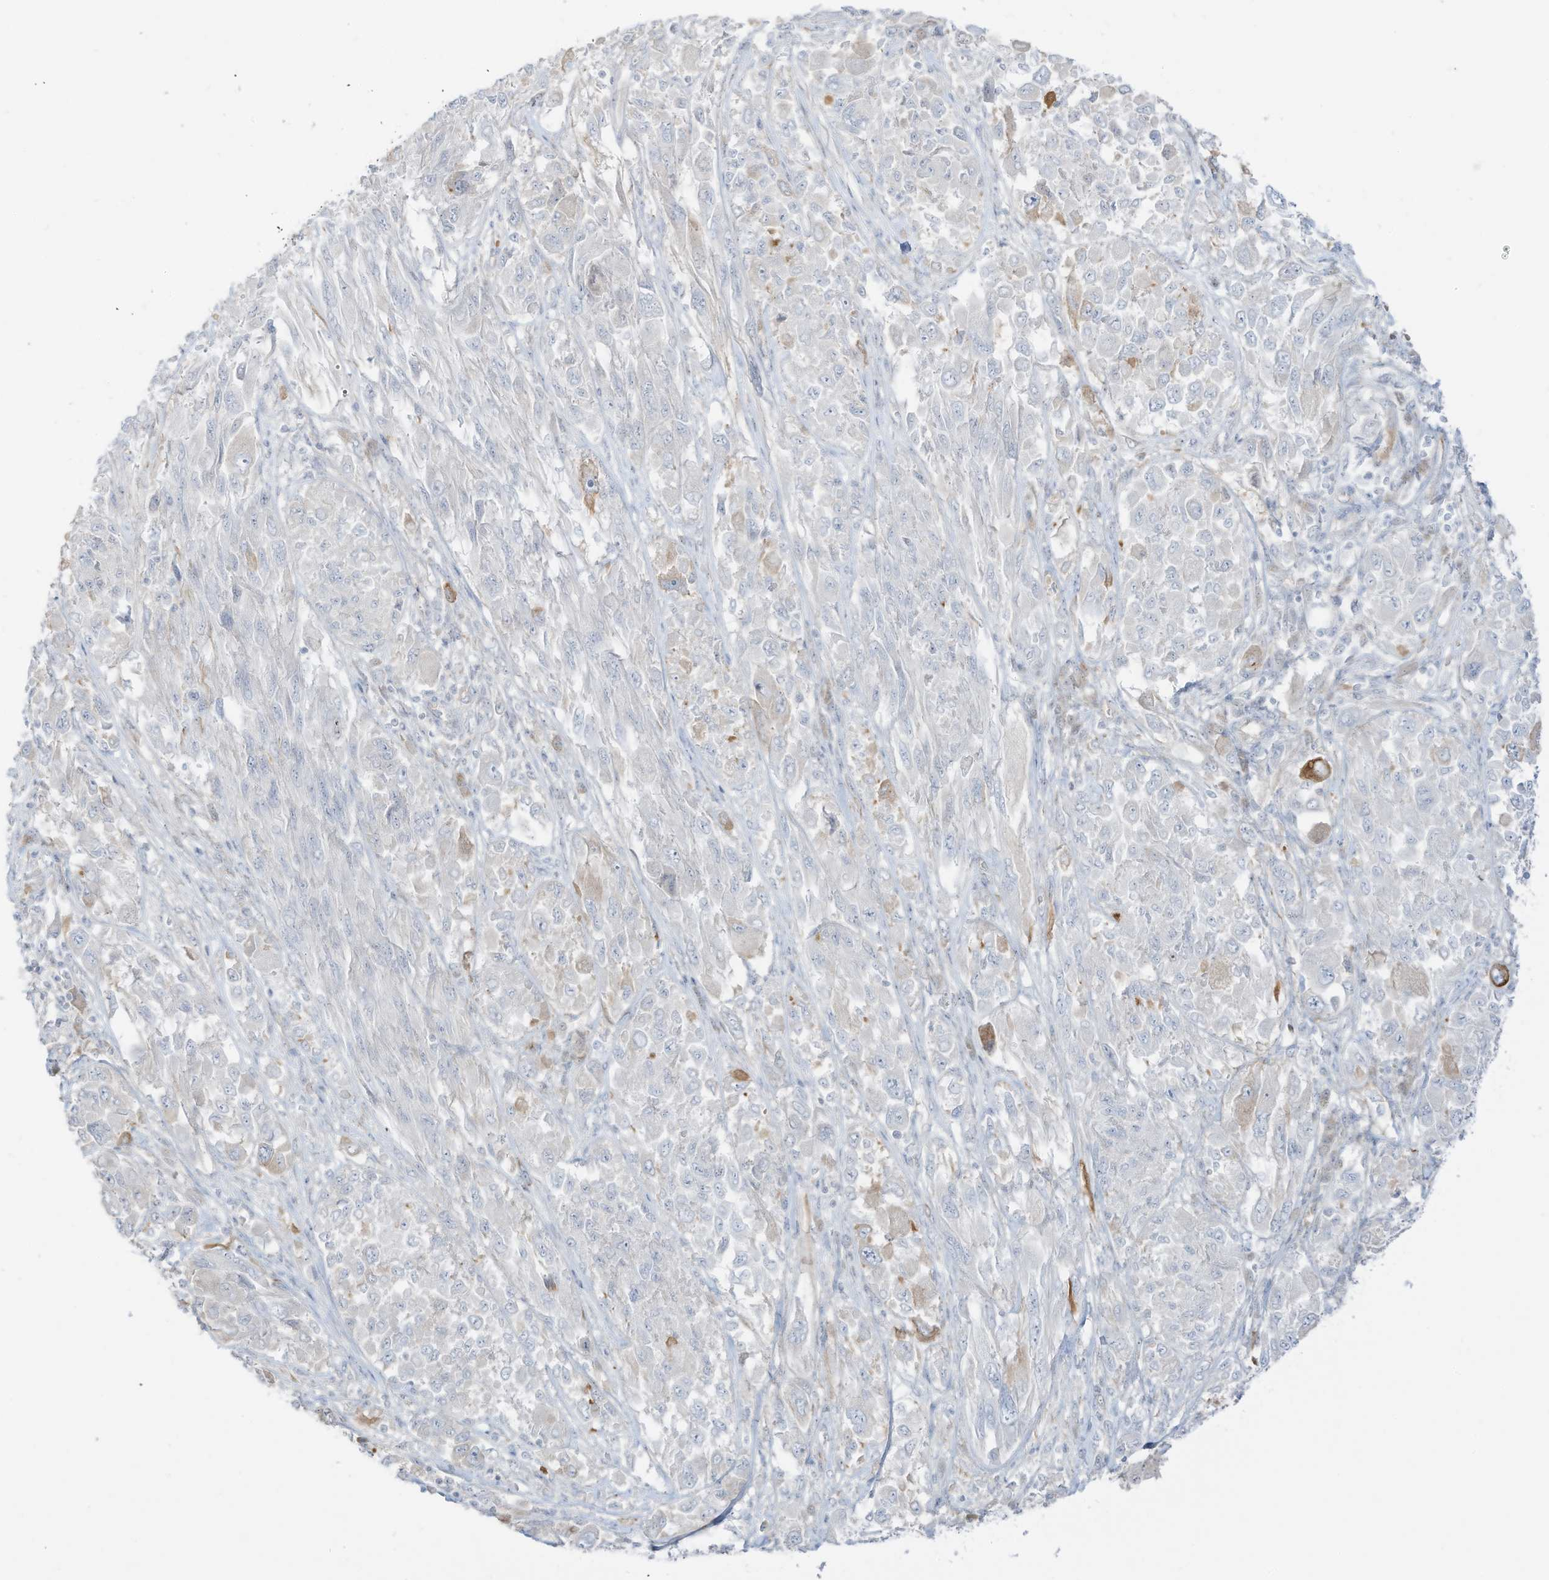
{"staining": {"intensity": "negative", "quantity": "none", "location": "none"}, "tissue": "melanoma", "cell_type": "Tumor cells", "image_type": "cancer", "snomed": [{"axis": "morphology", "description": "Malignant melanoma, NOS"}, {"axis": "topography", "description": "Skin"}], "caption": "Immunohistochemistry of human melanoma reveals no expression in tumor cells. (DAB (3,3'-diaminobenzidine) IHC visualized using brightfield microscopy, high magnification).", "gene": "C11orf87", "patient": {"sex": "female", "age": 91}}